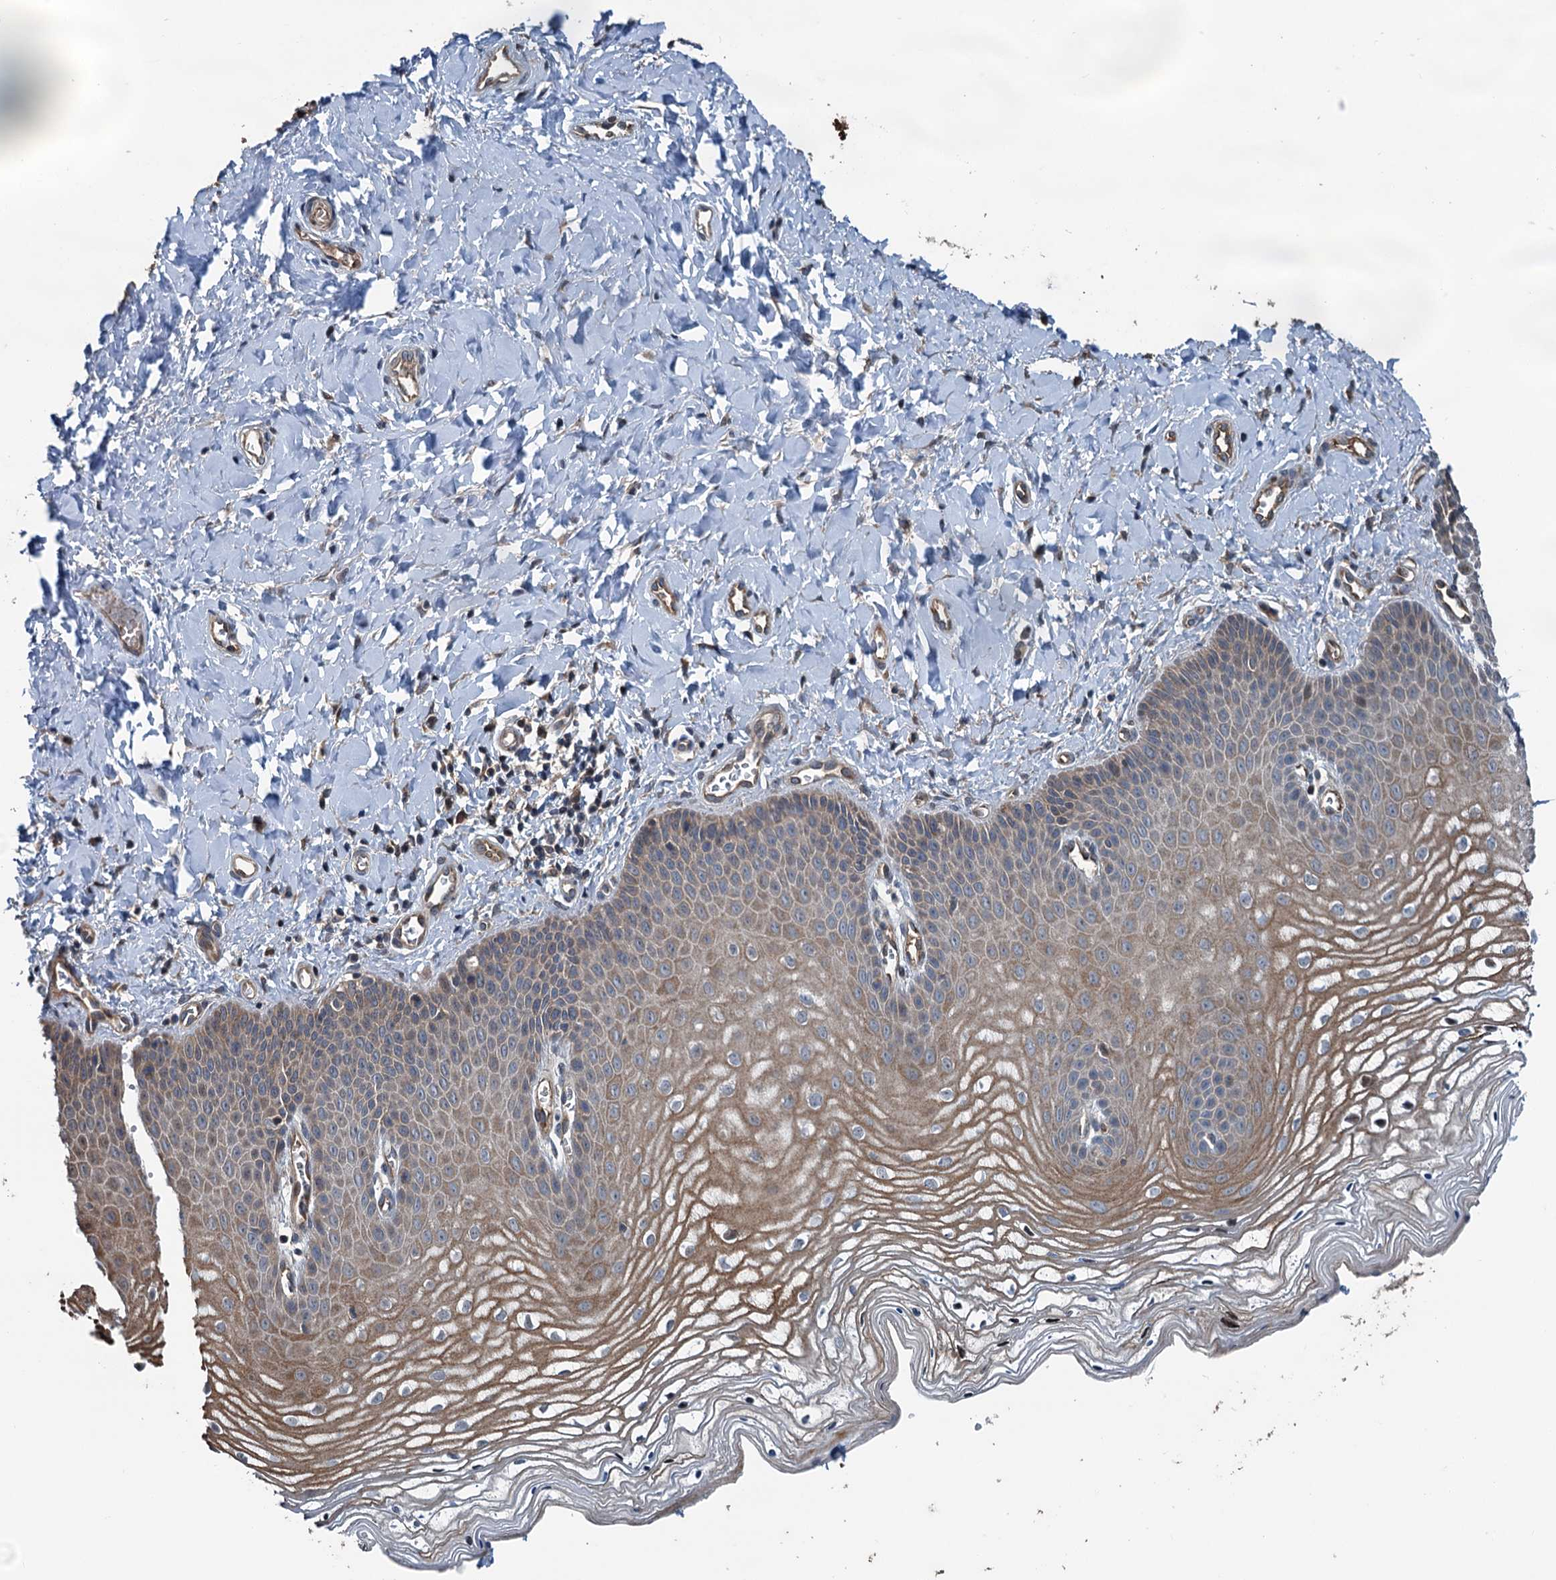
{"staining": {"intensity": "weak", "quantity": "25%-75%", "location": "cytoplasmic/membranous"}, "tissue": "vagina", "cell_type": "Squamous epithelial cells", "image_type": "normal", "snomed": [{"axis": "morphology", "description": "Normal tissue, NOS"}, {"axis": "topography", "description": "Vagina"}, {"axis": "topography", "description": "Cervix"}], "caption": "High-magnification brightfield microscopy of unremarkable vagina stained with DAB (3,3'-diaminobenzidine) (brown) and counterstained with hematoxylin (blue). squamous epithelial cells exhibit weak cytoplasmic/membranous staining is appreciated in approximately25%-75% of cells.", "gene": "TEDC1", "patient": {"sex": "female", "age": 40}}